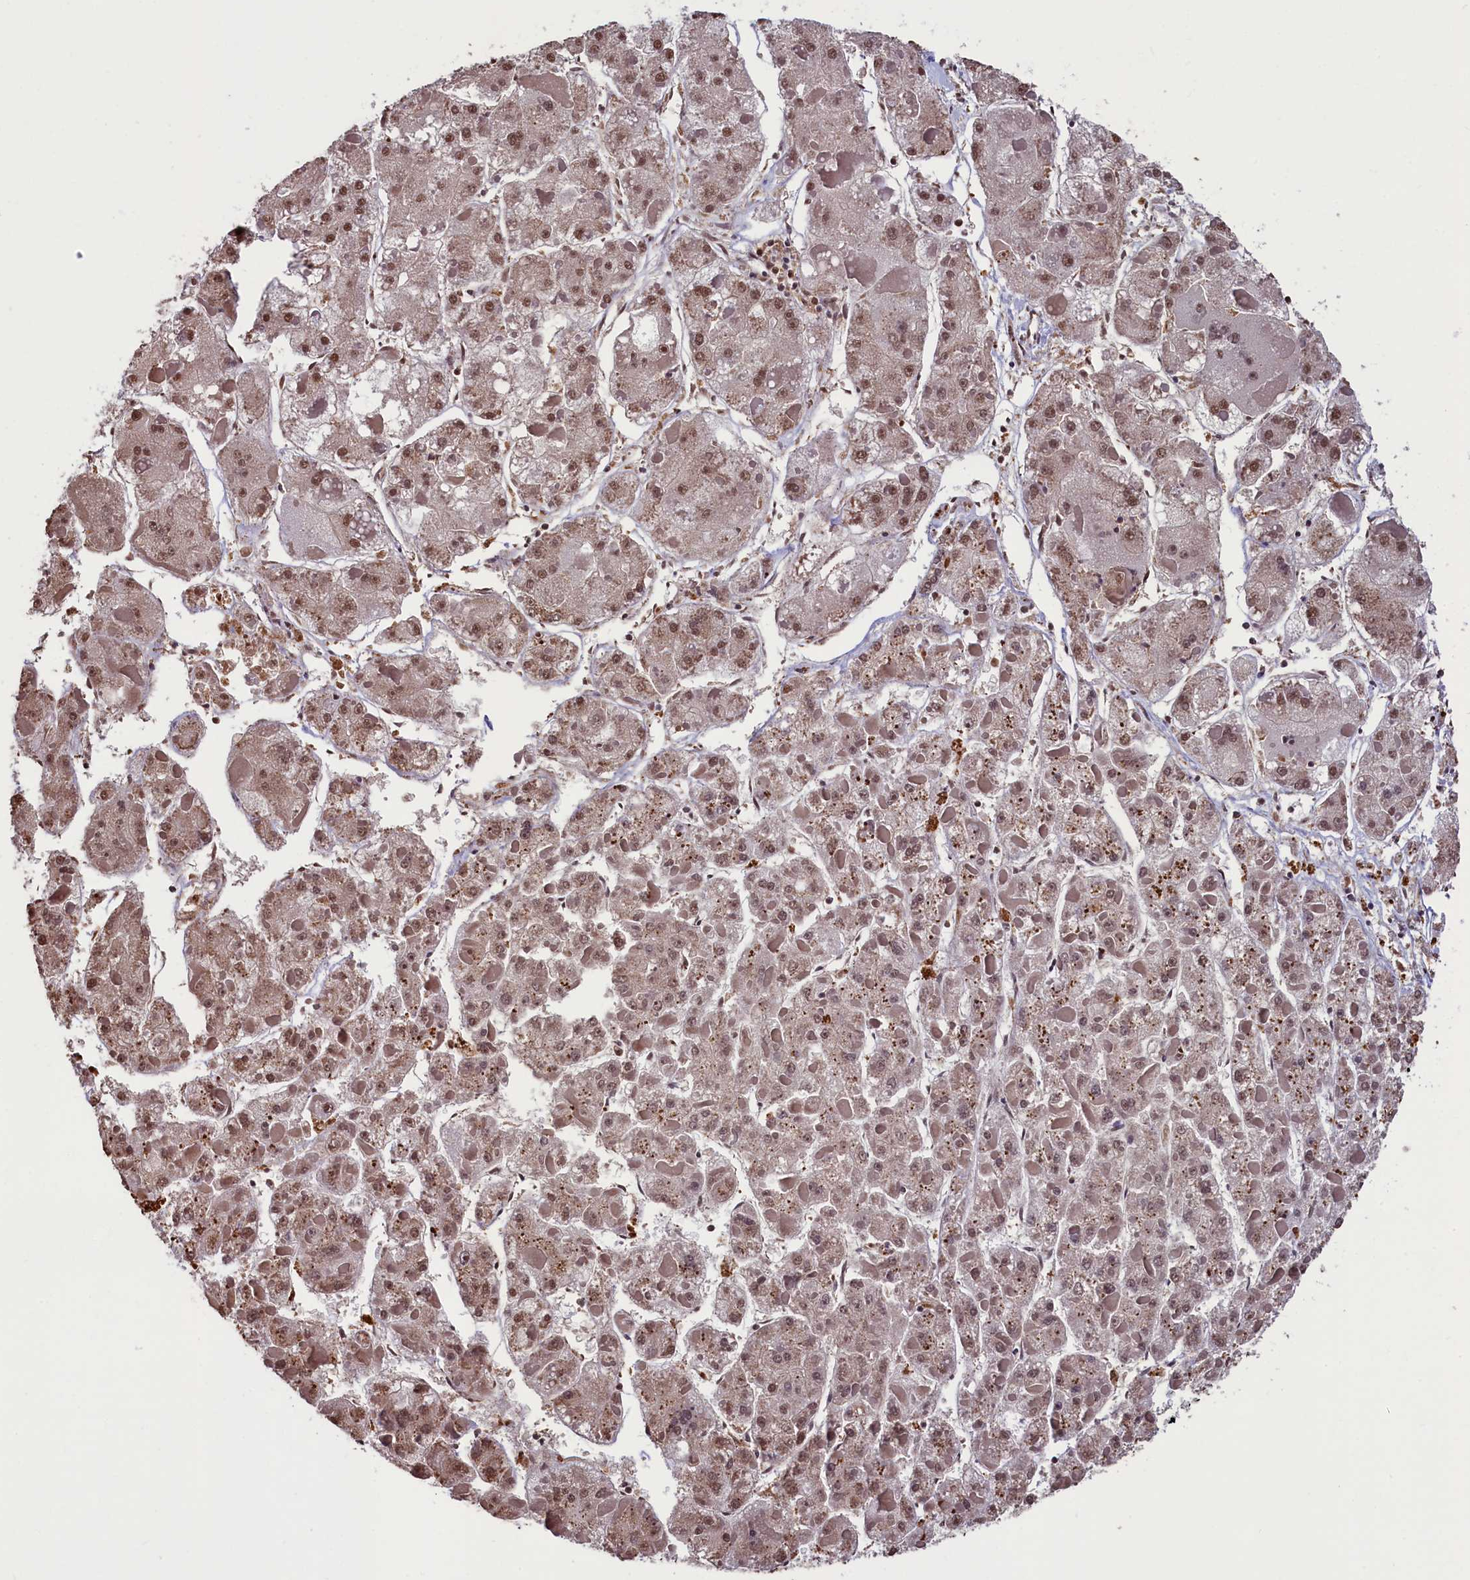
{"staining": {"intensity": "moderate", "quantity": ">75%", "location": "cytoplasmic/membranous,nuclear"}, "tissue": "liver cancer", "cell_type": "Tumor cells", "image_type": "cancer", "snomed": [{"axis": "morphology", "description": "Carcinoma, Hepatocellular, NOS"}, {"axis": "topography", "description": "Liver"}], "caption": "Human liver hepatocellular carcinoma stained with a brown dye displays moderate cytoplasmic/membranous and nuclear positive expression in approximately >75% of tumor cells.", "gene": "SNRPD2", "patient": {"sex": "female", "age": 73}}